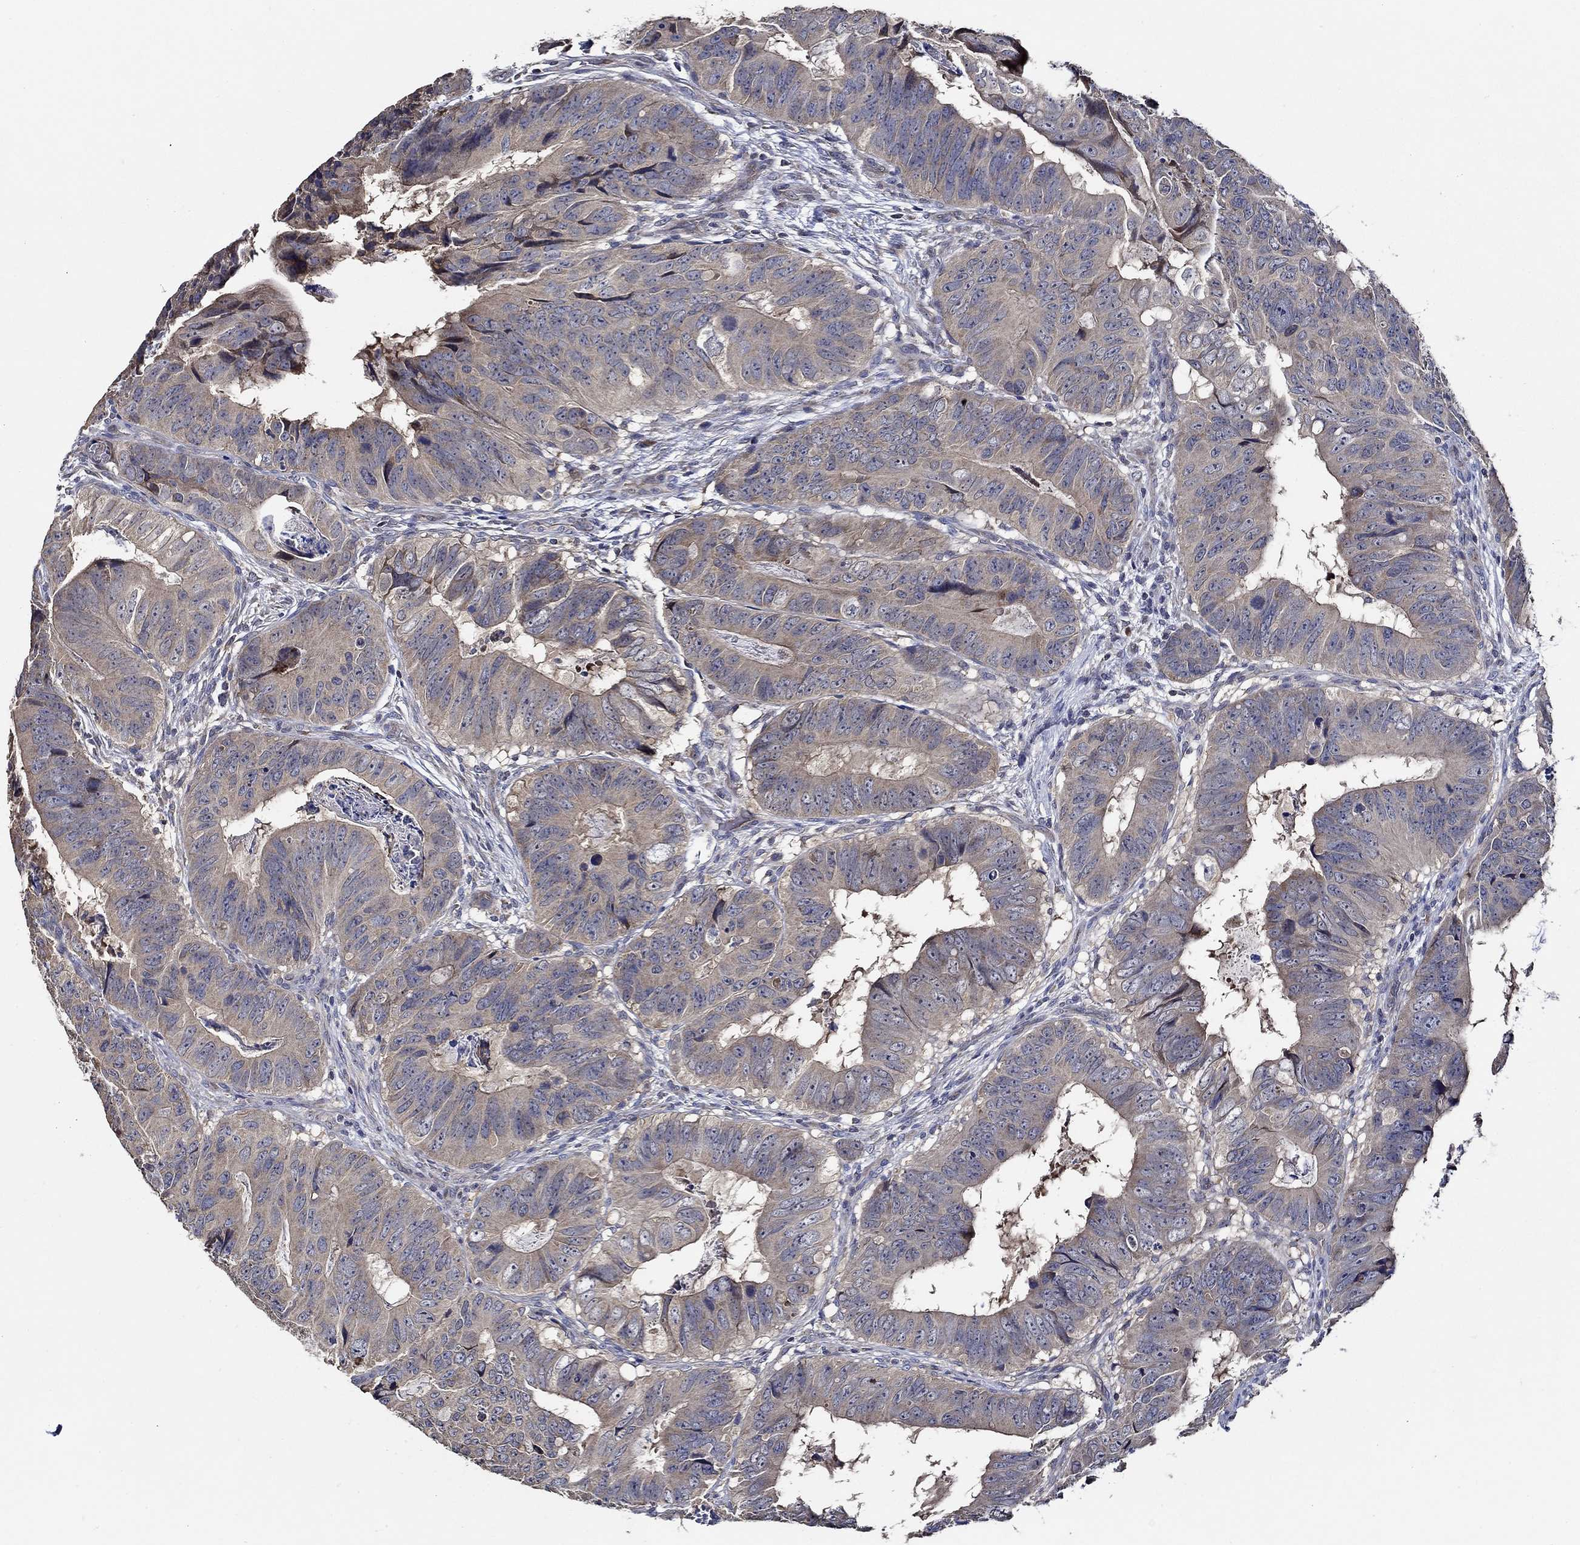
{"staining": {"intensity": "weak", "quantity": ">75%", "location": "cytoplasmic/membranous"}, "tissue": "colorectal cancer", "cell_type": "Tumor cells", "image_type": "cancer", "snomed": [{"axis": "morphology", "description": "Adenocarcinoma, NOS"}, {"axis": "topography", "description": "Colon"}], "caption": "Immunohistochemistry (IHC) micrograph of human colorectal cancer (adenocarcinoma) stained for a protein (brown), which demonstrates low levels of weak cytoplasmic/membranous positivity in about >75% of tumor cells.", "gene": "WDR53", "patient": {"sex": "male", "age": 79}}